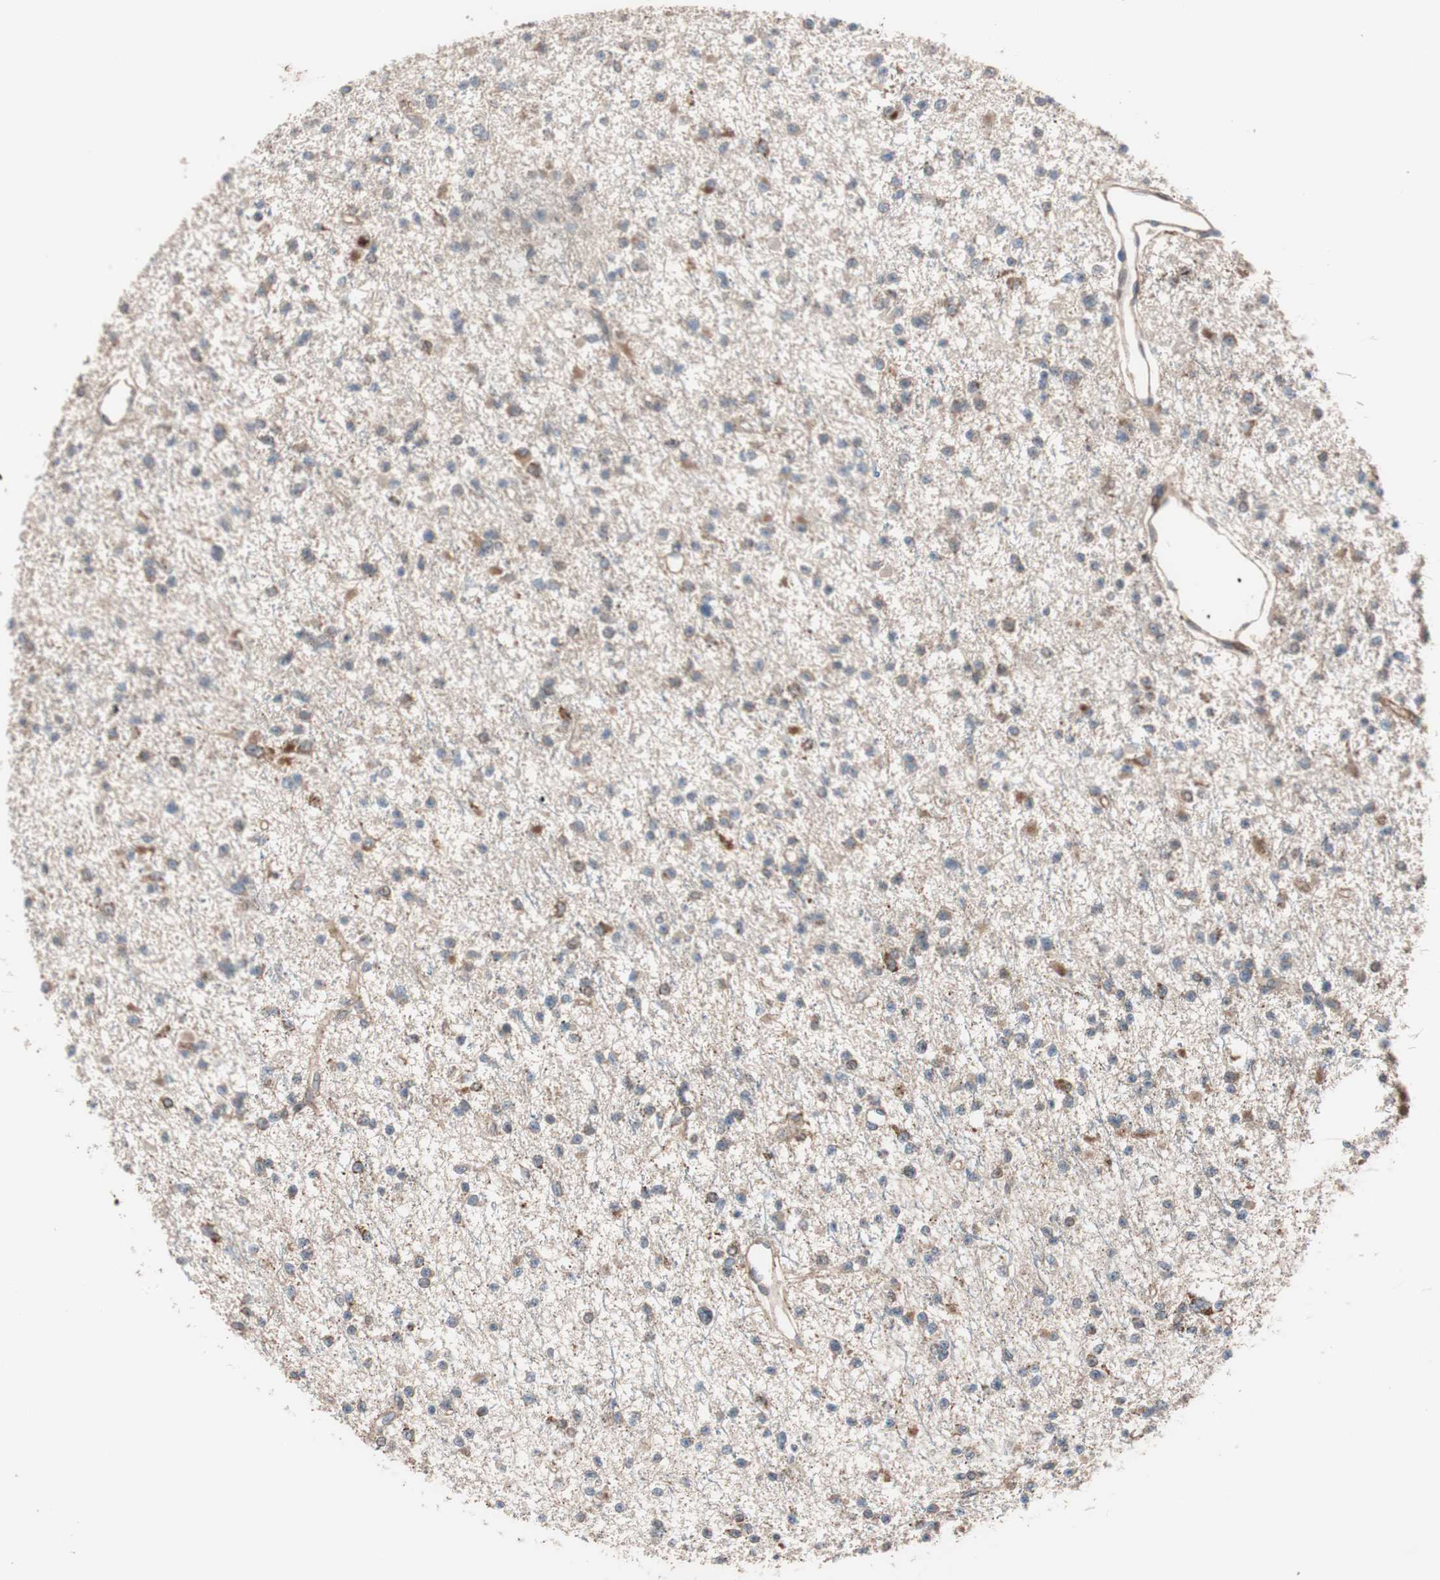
{"staining": {"intensity": "moderate", "quantity": ">75%", "location": "cytoplasmic/membranous"}, "tissue": "glioma", "cell_type": "Tumor cells", "image_type": "cancer", "snomed": [{"axis": "morphology", "description": "Glioma, malignant, Low grade"}, {"axis": "topography", "description": "Brain"}], "caption": "The image shows a brown stain indicating the presence of a protein in the cytoplasmic/membranous of tumor cells in low-grade glioma (malignant). The protein is stained brown, and the nuclei are stained in blue (DAB IHC with brightfield microscopy, high magnification).", "gene": "SDC4", "patient": {"sex": "female", "age": 22}}